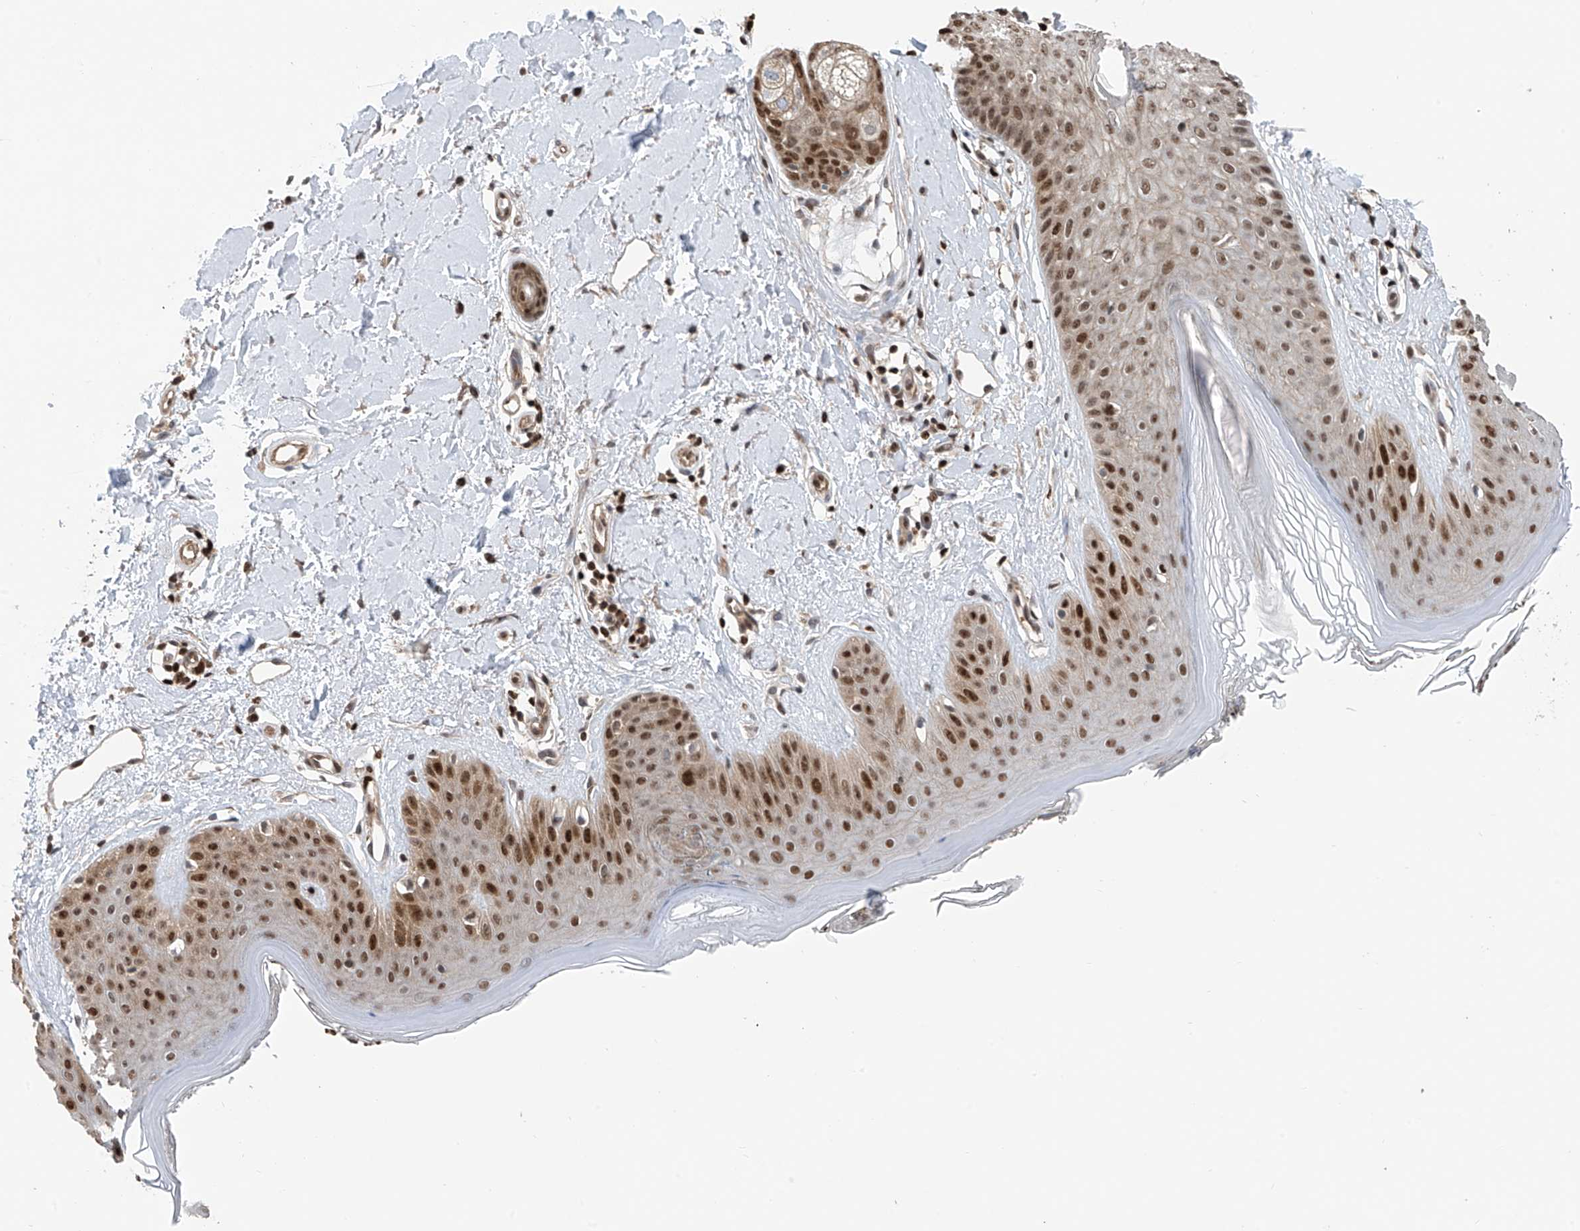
{"staining": {"intensity": "moderate", "quantity": ">75%", "location": "cytoplasmic/membranous,nuclear"}, "tissue": "skin", "cell_type": "Fibroblasts", "image_type": "normal", "snomed": [{"axis": "morphology", "description": "Normal tissue, NOS"}, {"axis": "topography", "description": "Skin"}], "caption": "Immunohistochemical staining of unremarkable human skin demonstrates moderate cytoplasmic/membranous,nuclear protein expression in about >75% of fibroblasts. The staining was performed using DAB to visualize the protein expression in brown, while the nuclei were stained in blue with hematoxylin (Magnification: 20x).", "gene": "DNAJC9", "patient": {"sex": "female", "age": 64}}